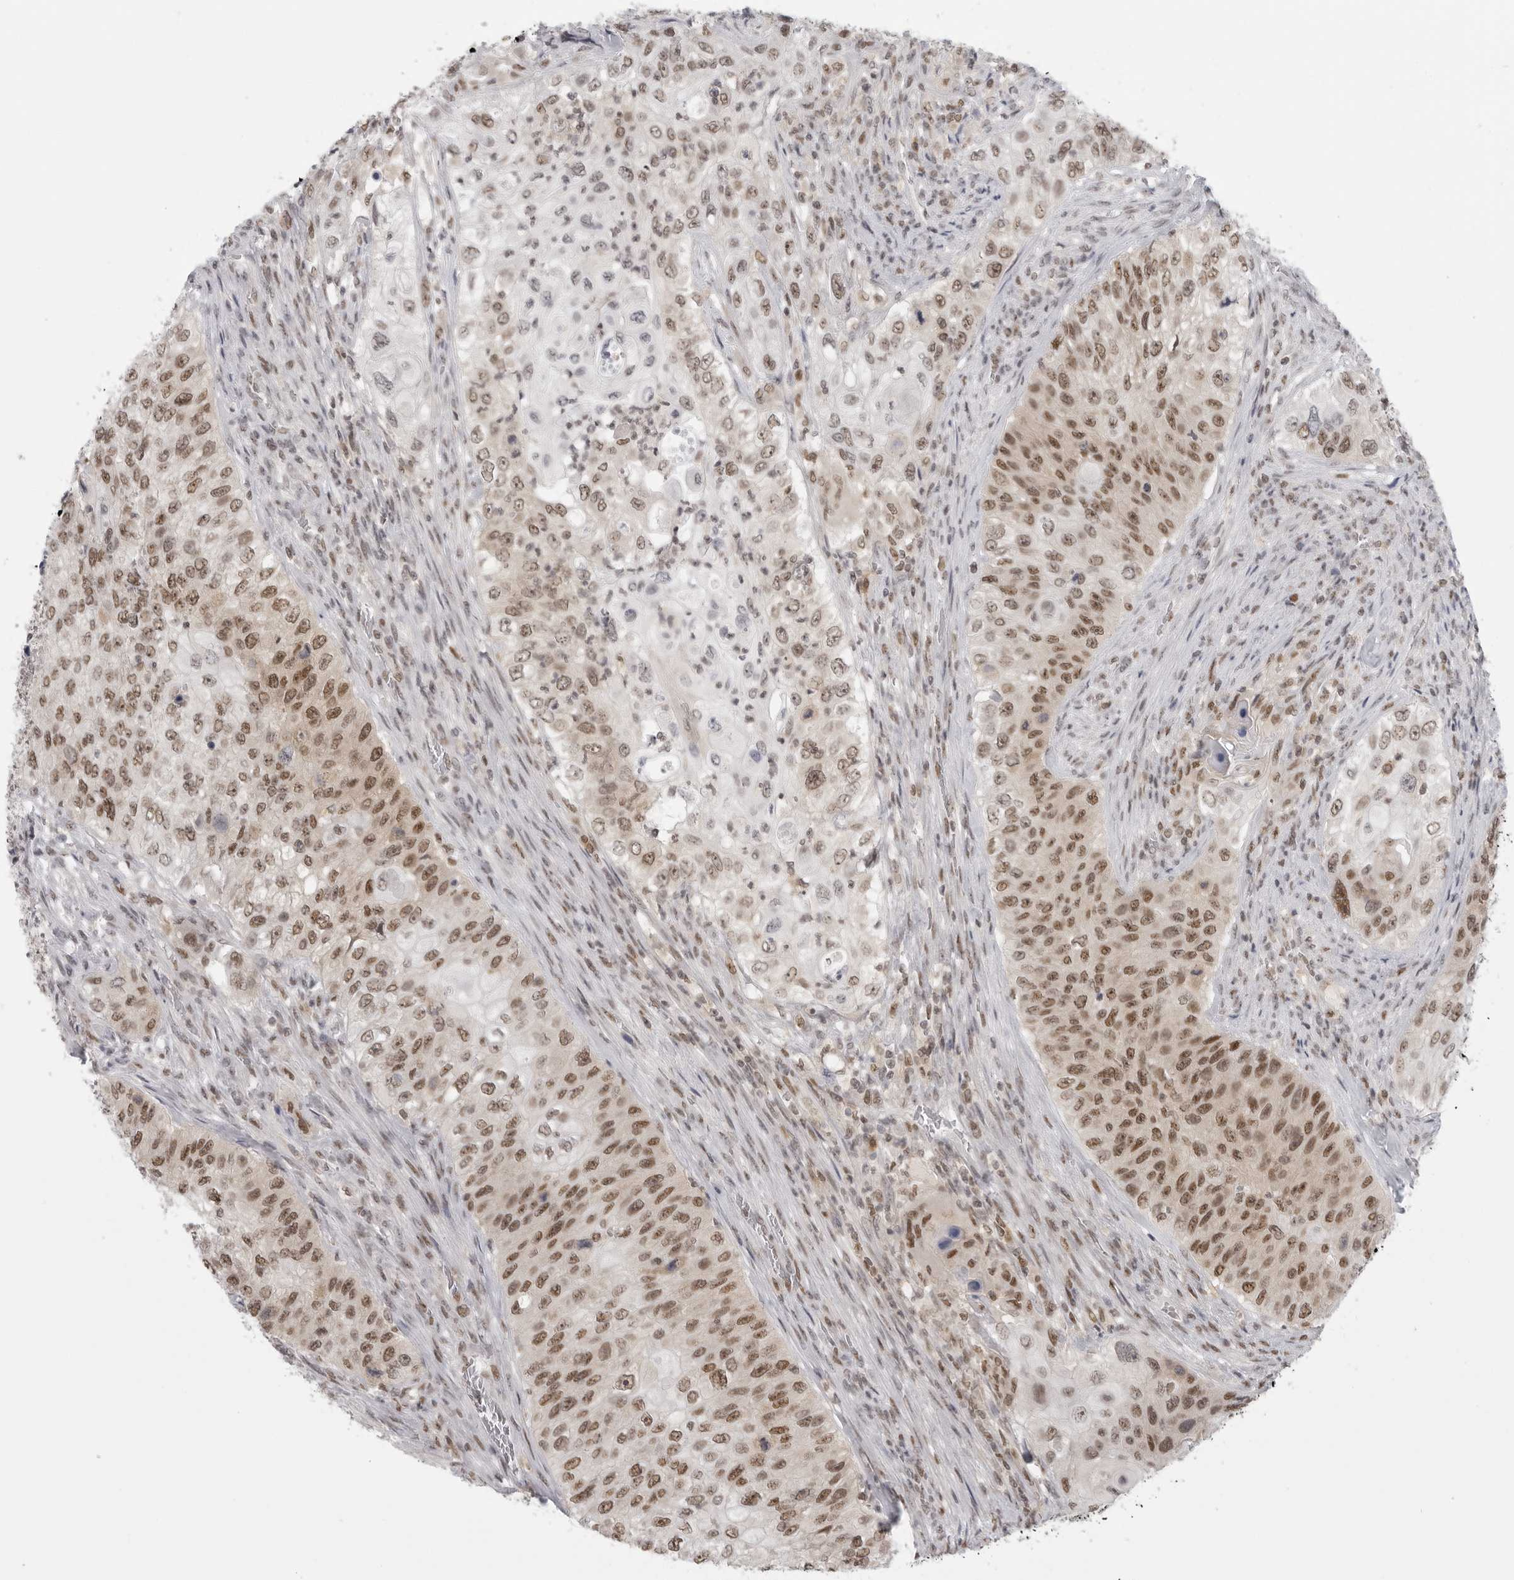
{"staining": {"intensity": "moderate", "quantity": ">75%", "location": "nuclear"}, "tissue": "urothelial cancer", "cell_type": "Tumor cells", "image_type": "cancer", "snomed": [{"axis": "morphology", "description": "Urothelial carcinoma, High grade"}, {"axis": "topography", "description": "Urinary bladder"}], "caption": "Urothelial cancer stained for a protein reveals moderate nuclear positivity in tumor cells. (DAB (3,3'-diaminobenzidine) IHC, brown staining for protein, blue staining for nuclei).", "gene": "RPA2", "patient": {"sex": "female", "age": 60}}